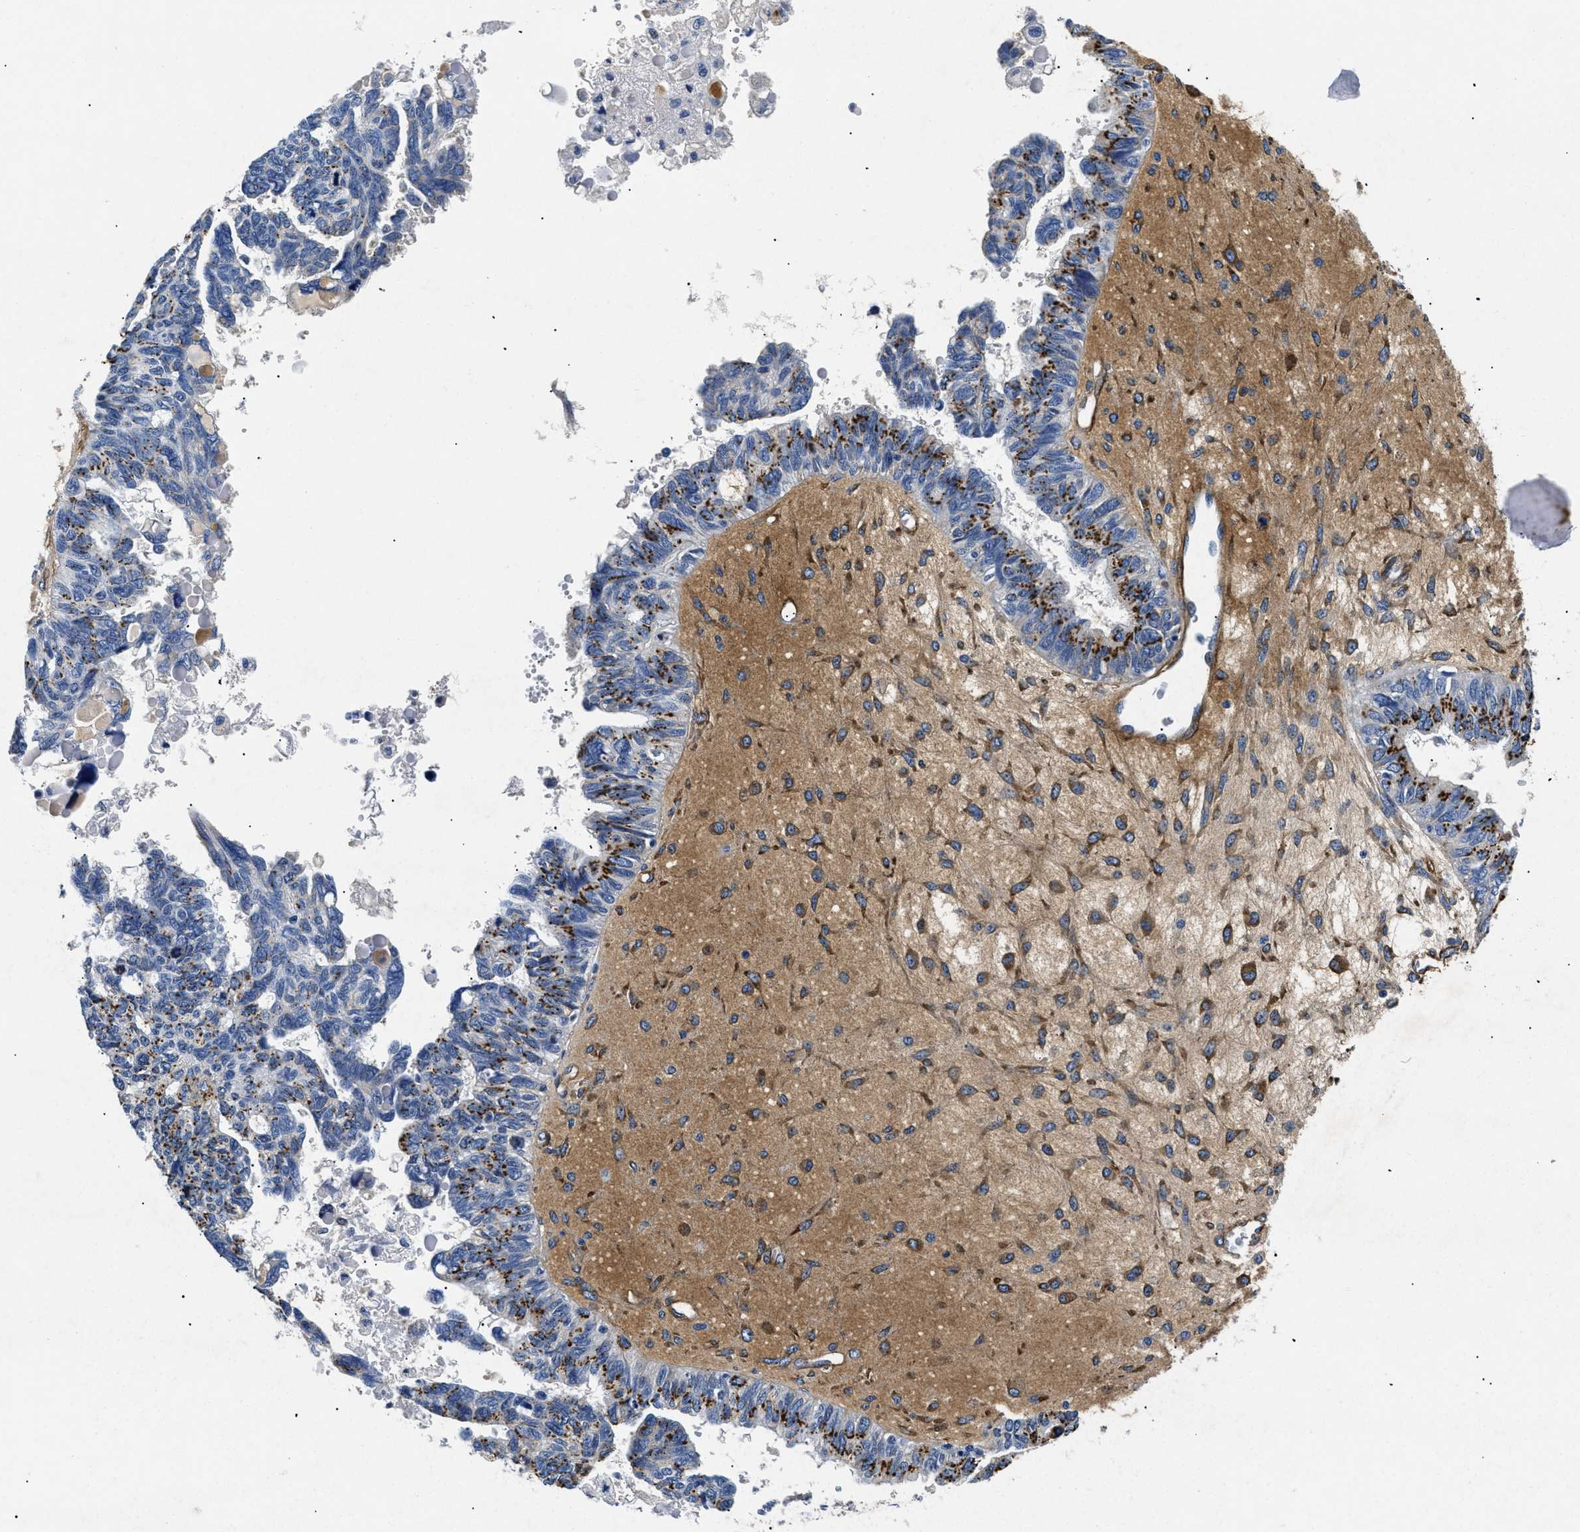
{"staining": {"intensity": "strong", "quantity": ">75%", "location": "cytoplasmic/membranous"}, "tissue": "ovarian cancer", "cell_type": "Tumor cells", "image_type": "cancer", "snomed": [{"axis": "morphology", "description": "Cystadenocarcinoma, serous, NOS"}, {"axis": "topography", "description": "Ovary"}], "caption": "Human ovarian cancer stained for a protein (brown) shows strong cytoplasmic/membranous positive positivity in about >75% of tumor cells.", "gene": "LAMA3", "patient": {"sex": "female", "age": 79}}